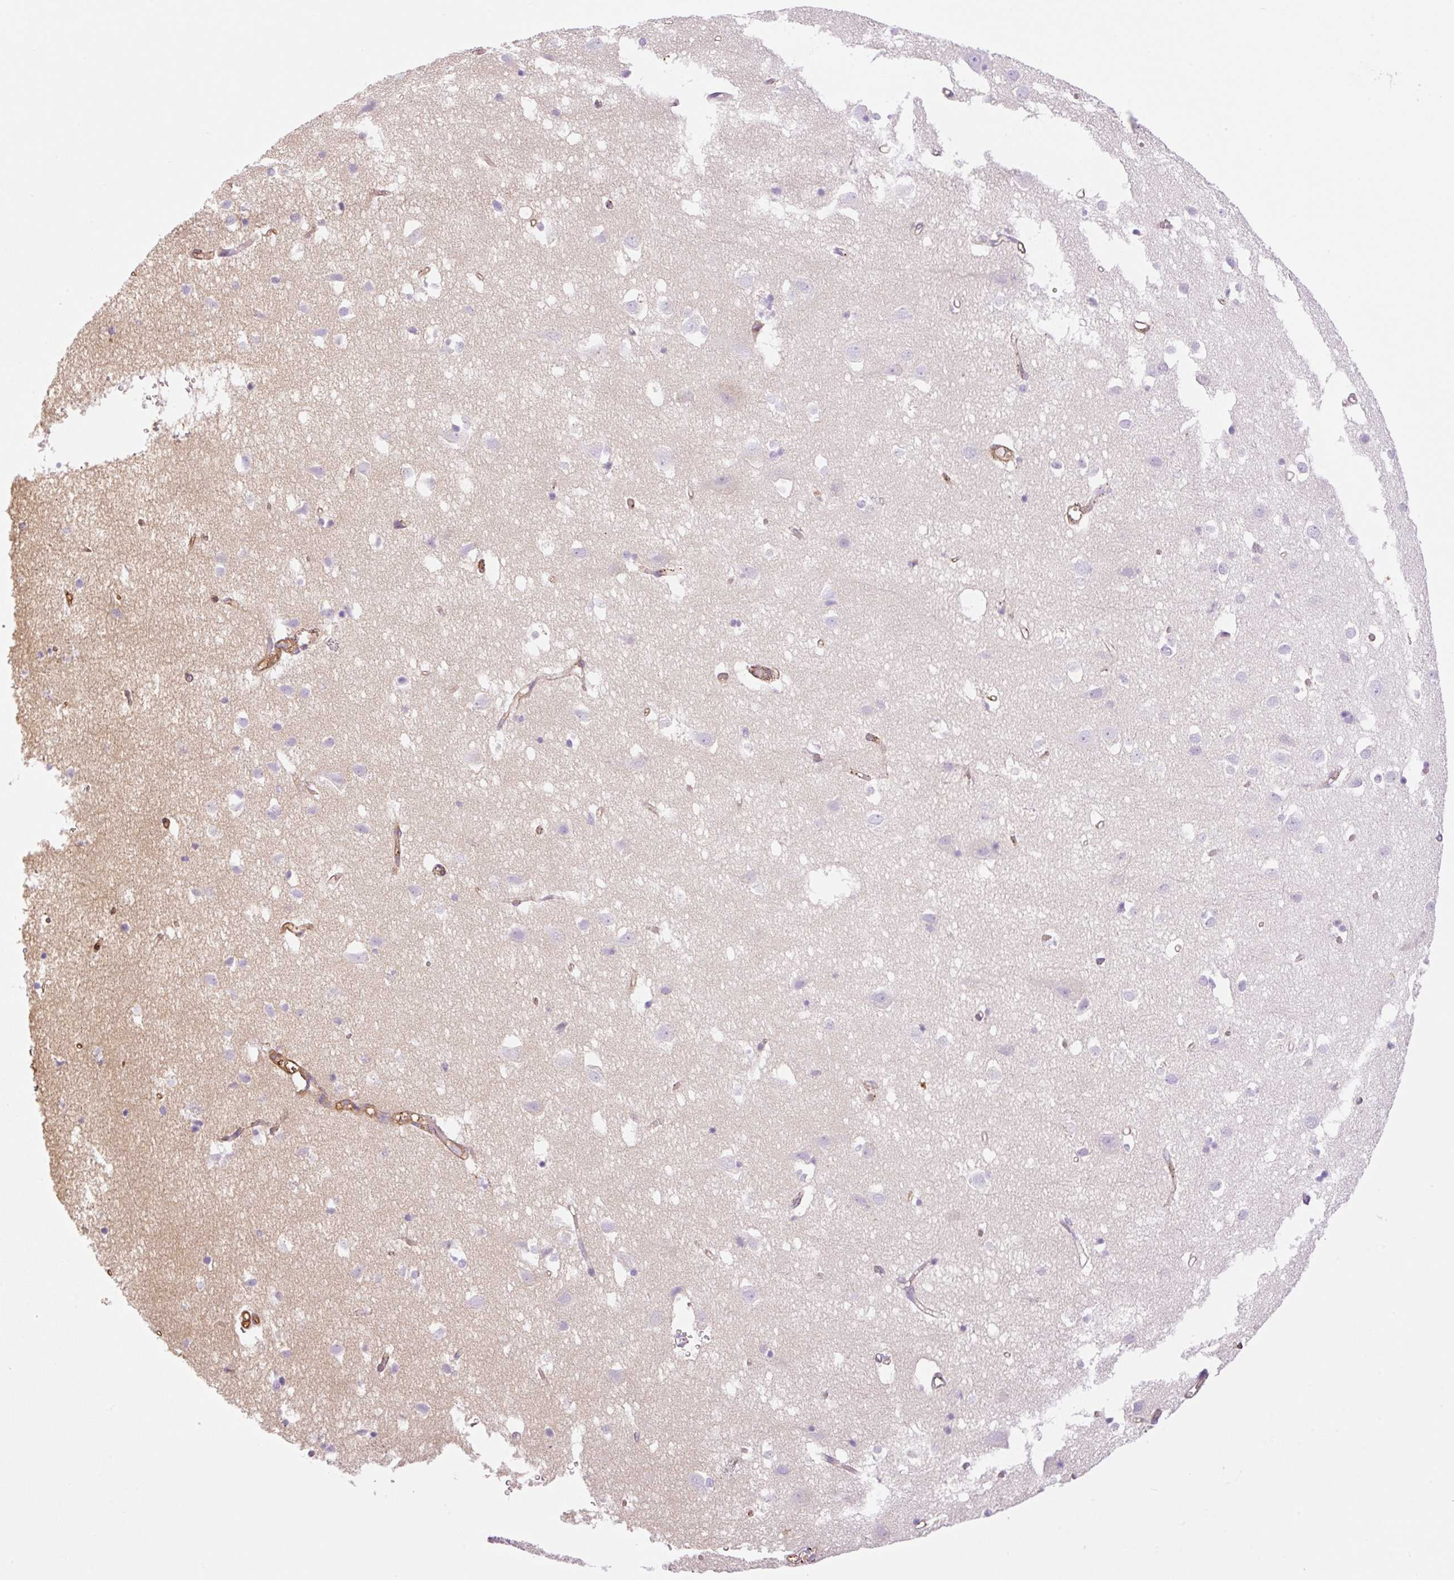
{"staining": {"intensity": "moderate", "quantity": "25%-75%", "location": "cytoplasmic/membranous"}, "tissue": "cerebral cortex", "cell_type": "Endothelial cells", "image_type": "normal", "snomed": [{"axis": "morphology", "description": "Normal tissue, NOS"}, {"axis": "topography", "description": "Cerebral cortex"}], "caption": "Protein expression analysis of unremarkable human cerebral cortex reveals moderate cytoplasmic/membranous expression in approximately 25%-75% of endothelial cells.", "gene": "EHD1", "patient": {"sex": "male", "age": 70}}